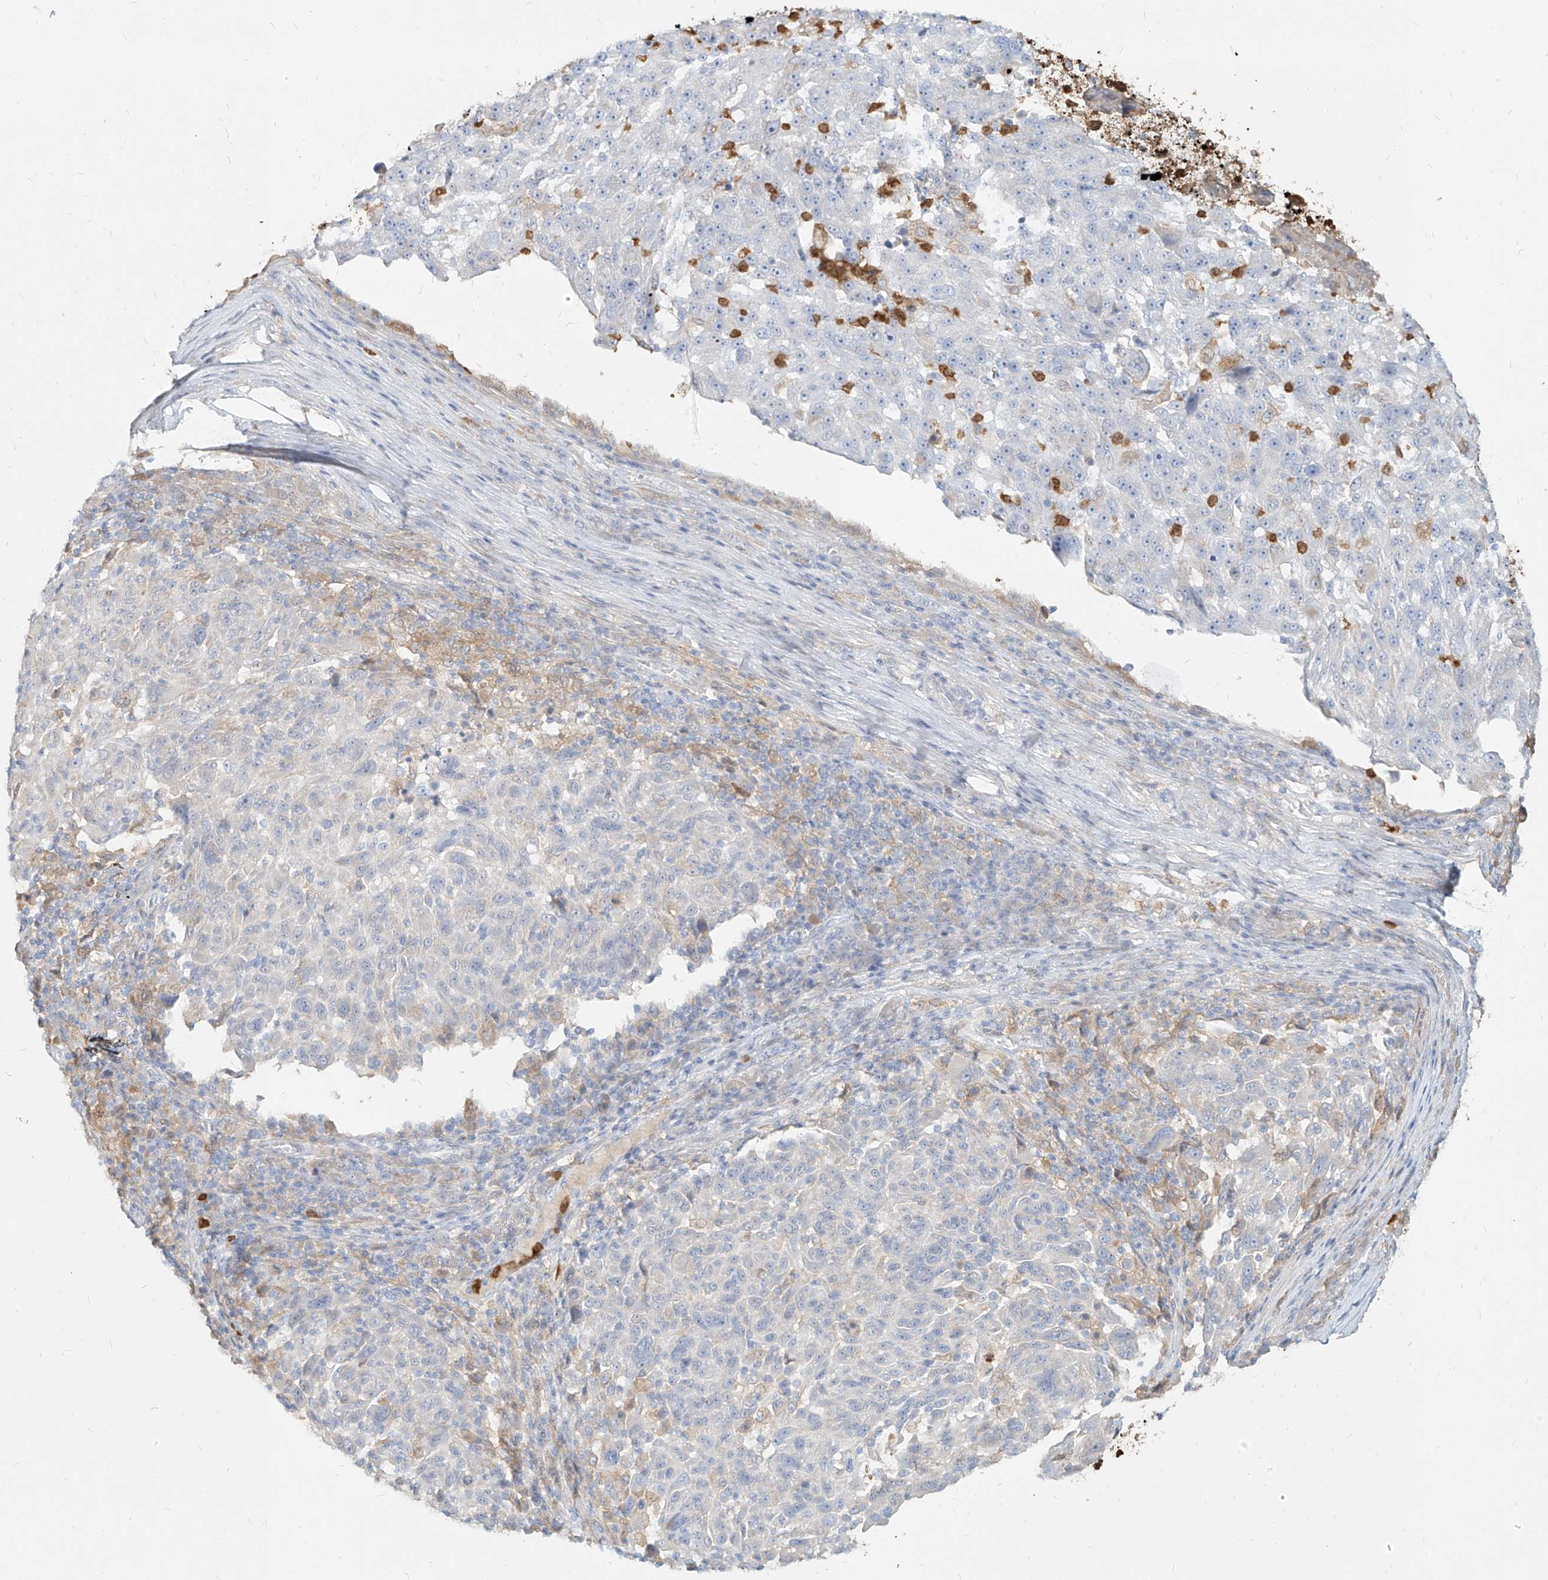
{"staining": {"intensity": "negative", "quantity": "none", "location": "none"}, "tissue": "melanoma", "cell_type": "Tumor cells", "image_type": "cancer", "snomed": [{"axis": "morphology", "description": "Malignant melanoma, NOS"}, {"axis": "topography", "description": "Skin"}], "caption": "Immunohistochemical staining of human melanoma demonstrates no significant expression in tumor cells. (DAB immunohistochemistry (IHC) with hematoxylin counter stain).", "gene": "PGD", "patient": {"sex": "male", "age": 53}}